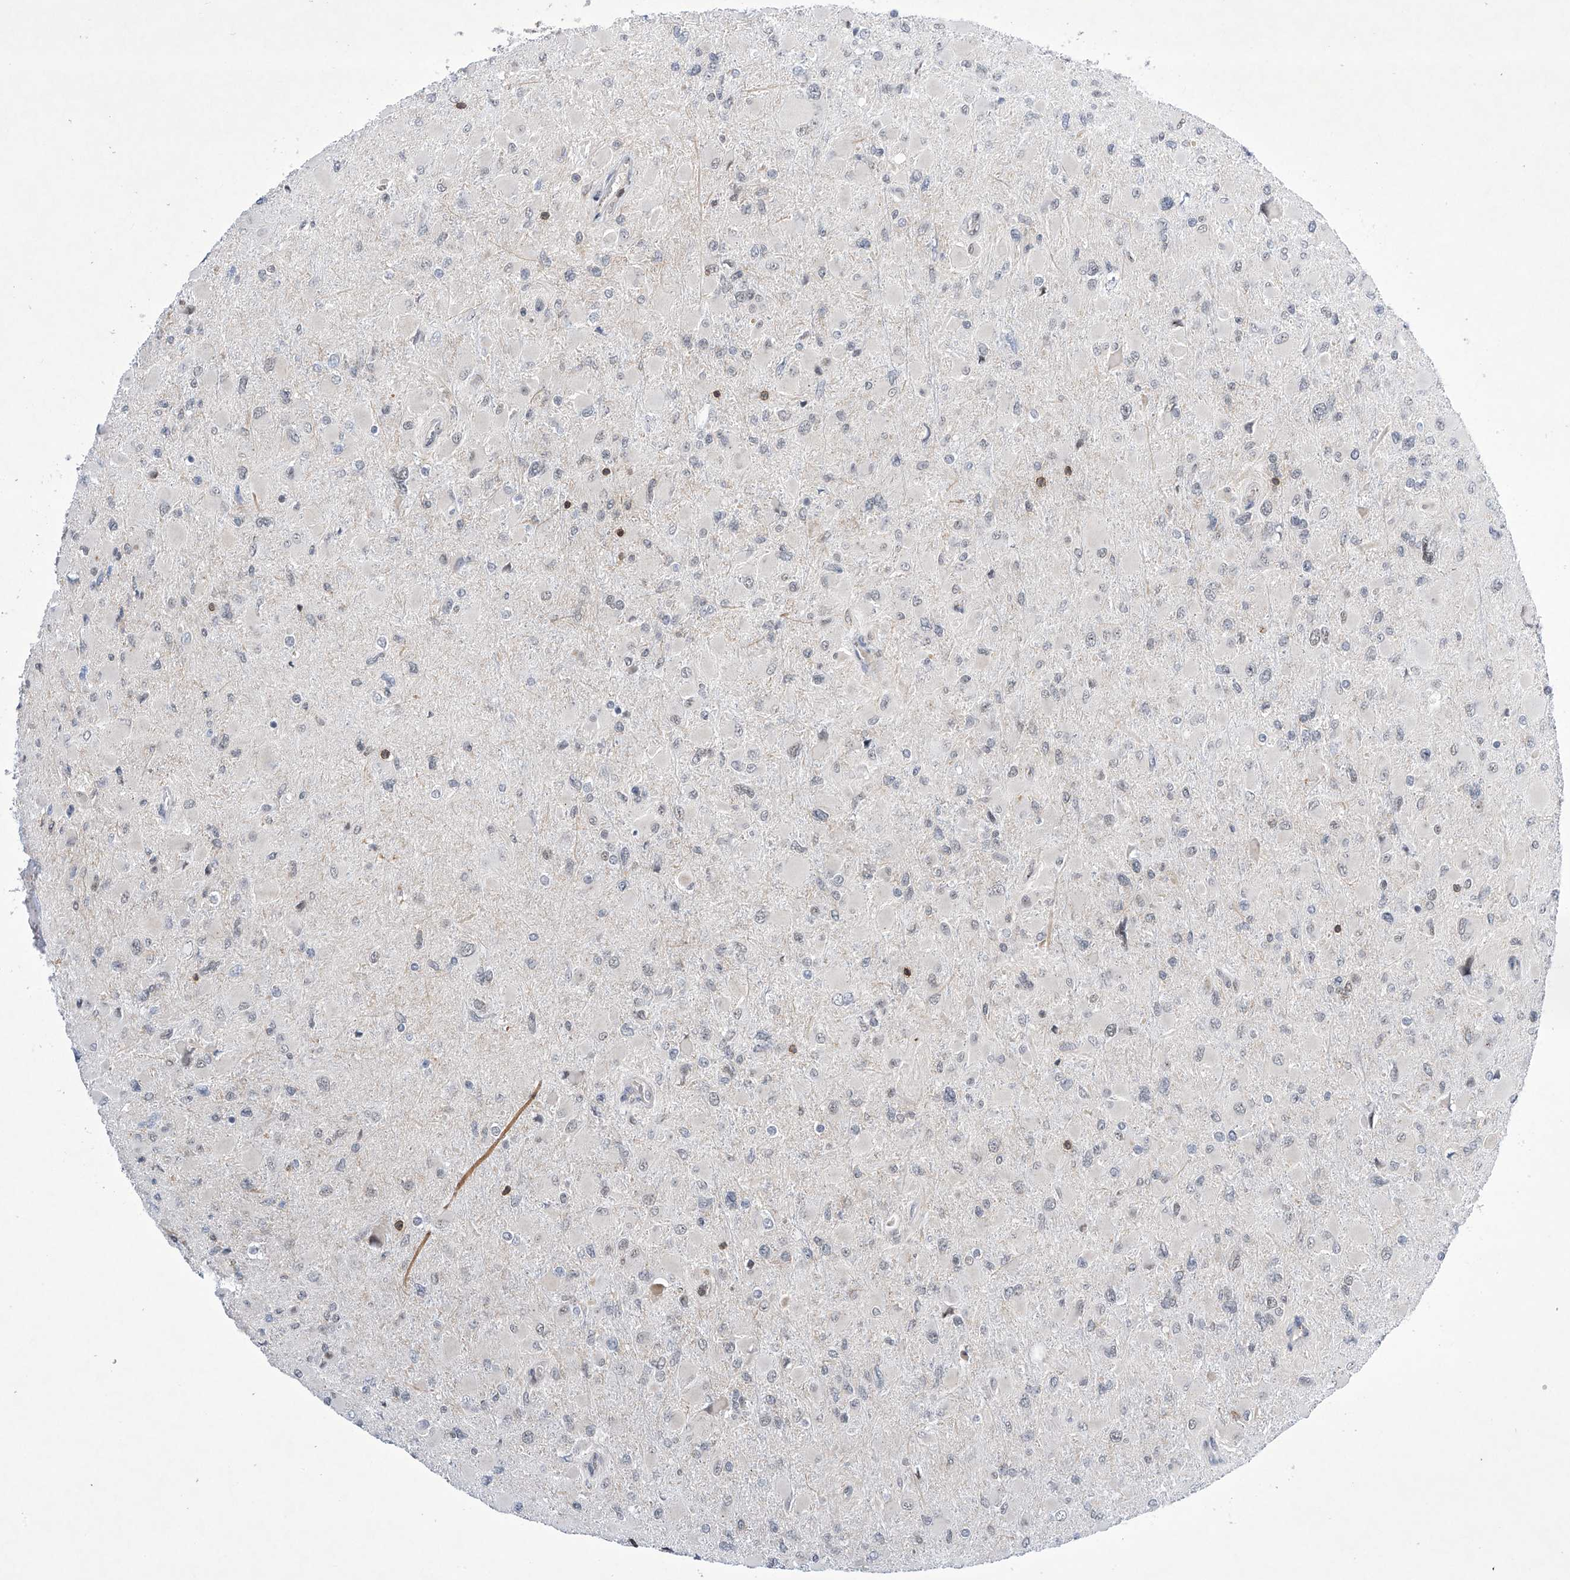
{"staining": {"intensity": "negative", "quantity": "none", "location": "none"}, "tissue": "glioma", "cell_type": "Tumor cells", "image_type": "cancer", "snomed": [{"axis": "morphology", "description": "Glioma, malignant, High grade"}, {"axis": "topography", "description": "Cerebral cortex"}], "caption": "High-grade glioma (malignant) was stained to show a protein in brown. There is no significant staining in tumor cells.", "gene": "MSL3", "patient": {"sex": "female", "age": 36}}